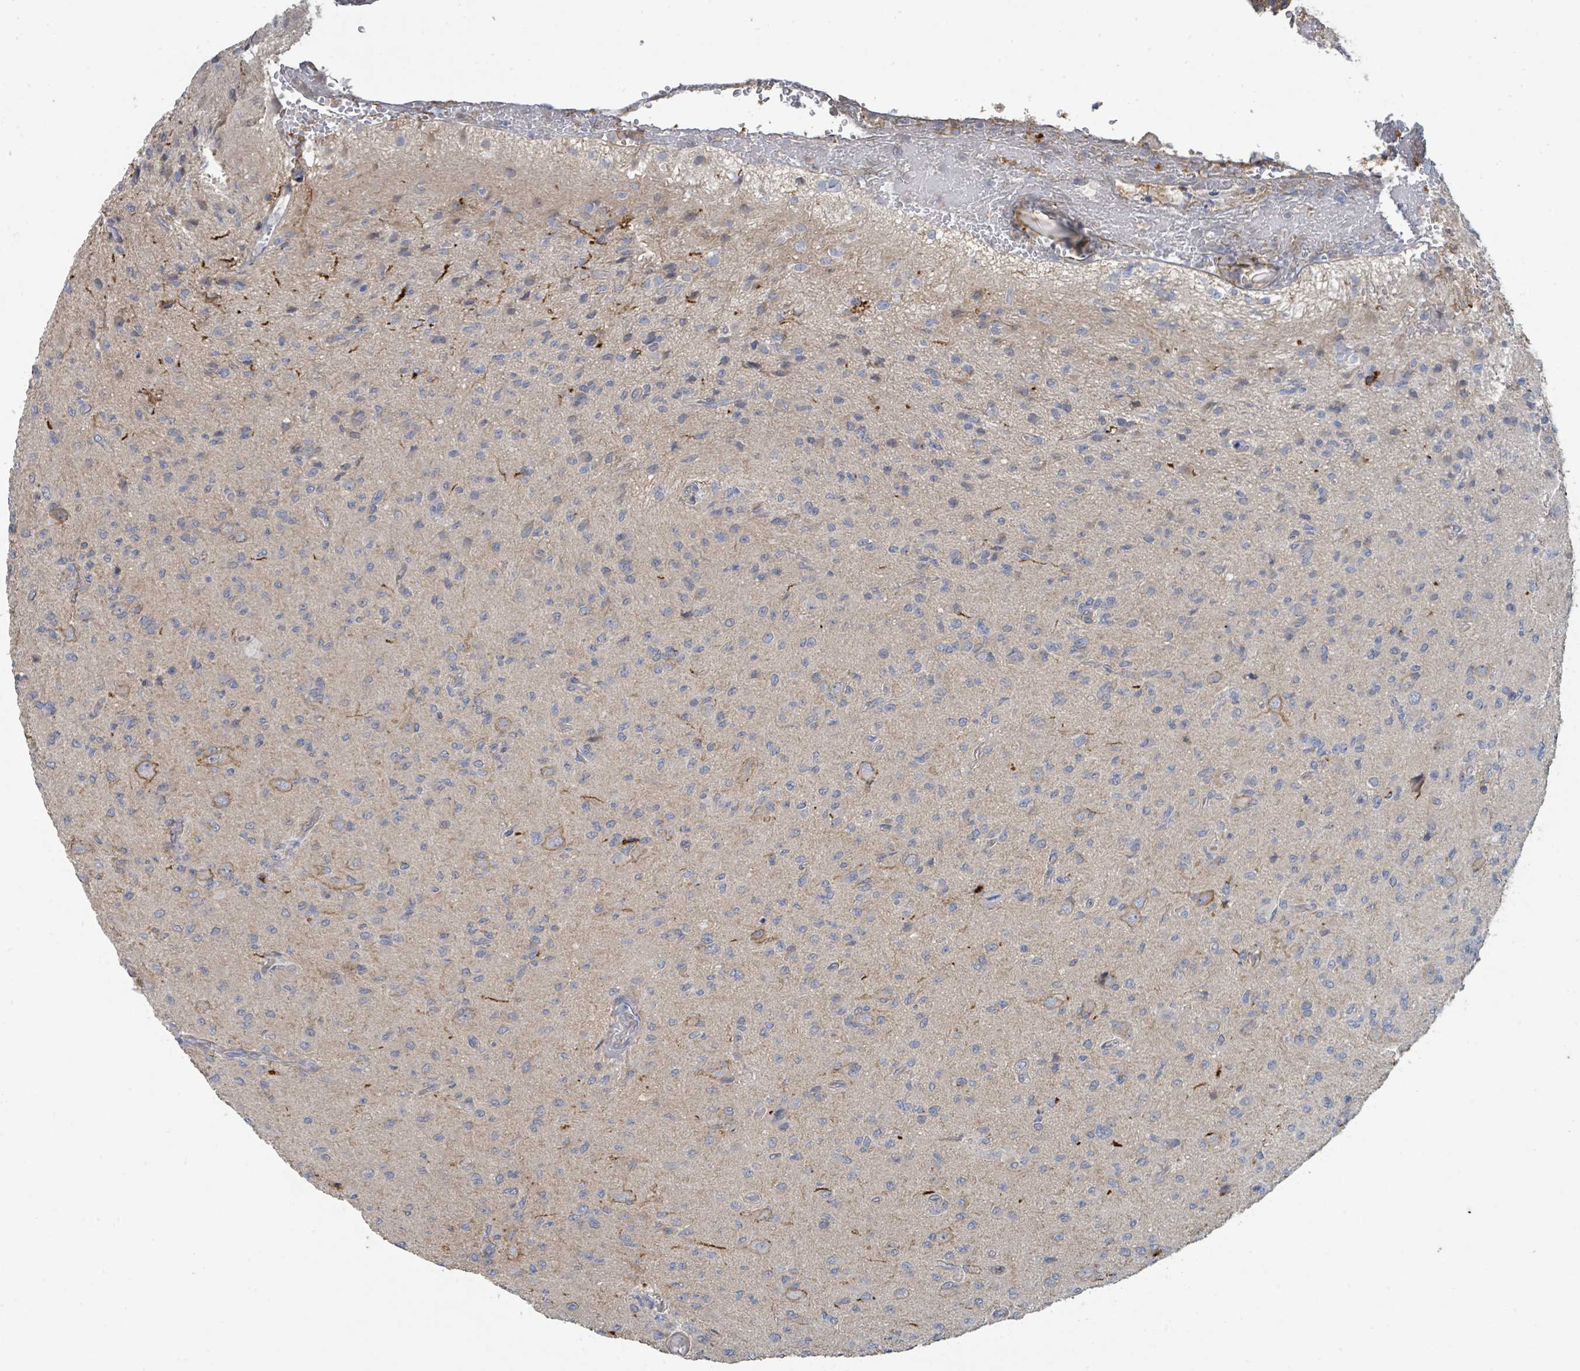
{"staining": {"intensity": "negative", "quantity": "none", "location": "none"}, "tissue": "glioma", "cell_type": "Tumor cells", "image_type": "cancer", "snomed": [{"axis": "morphology", "description": "Glioma, malignant, High grade"}, {"axis": "topography", "description": "Brain"}], "caption": "Tumor cells are negative for protein expression in human glioma. (Brightfield microscopy of DAB (3,3'-diaminobenzidine) IHC at high magnification).", "gene": "LRRC42", "patient": {"sex": "male", "age": 36}}